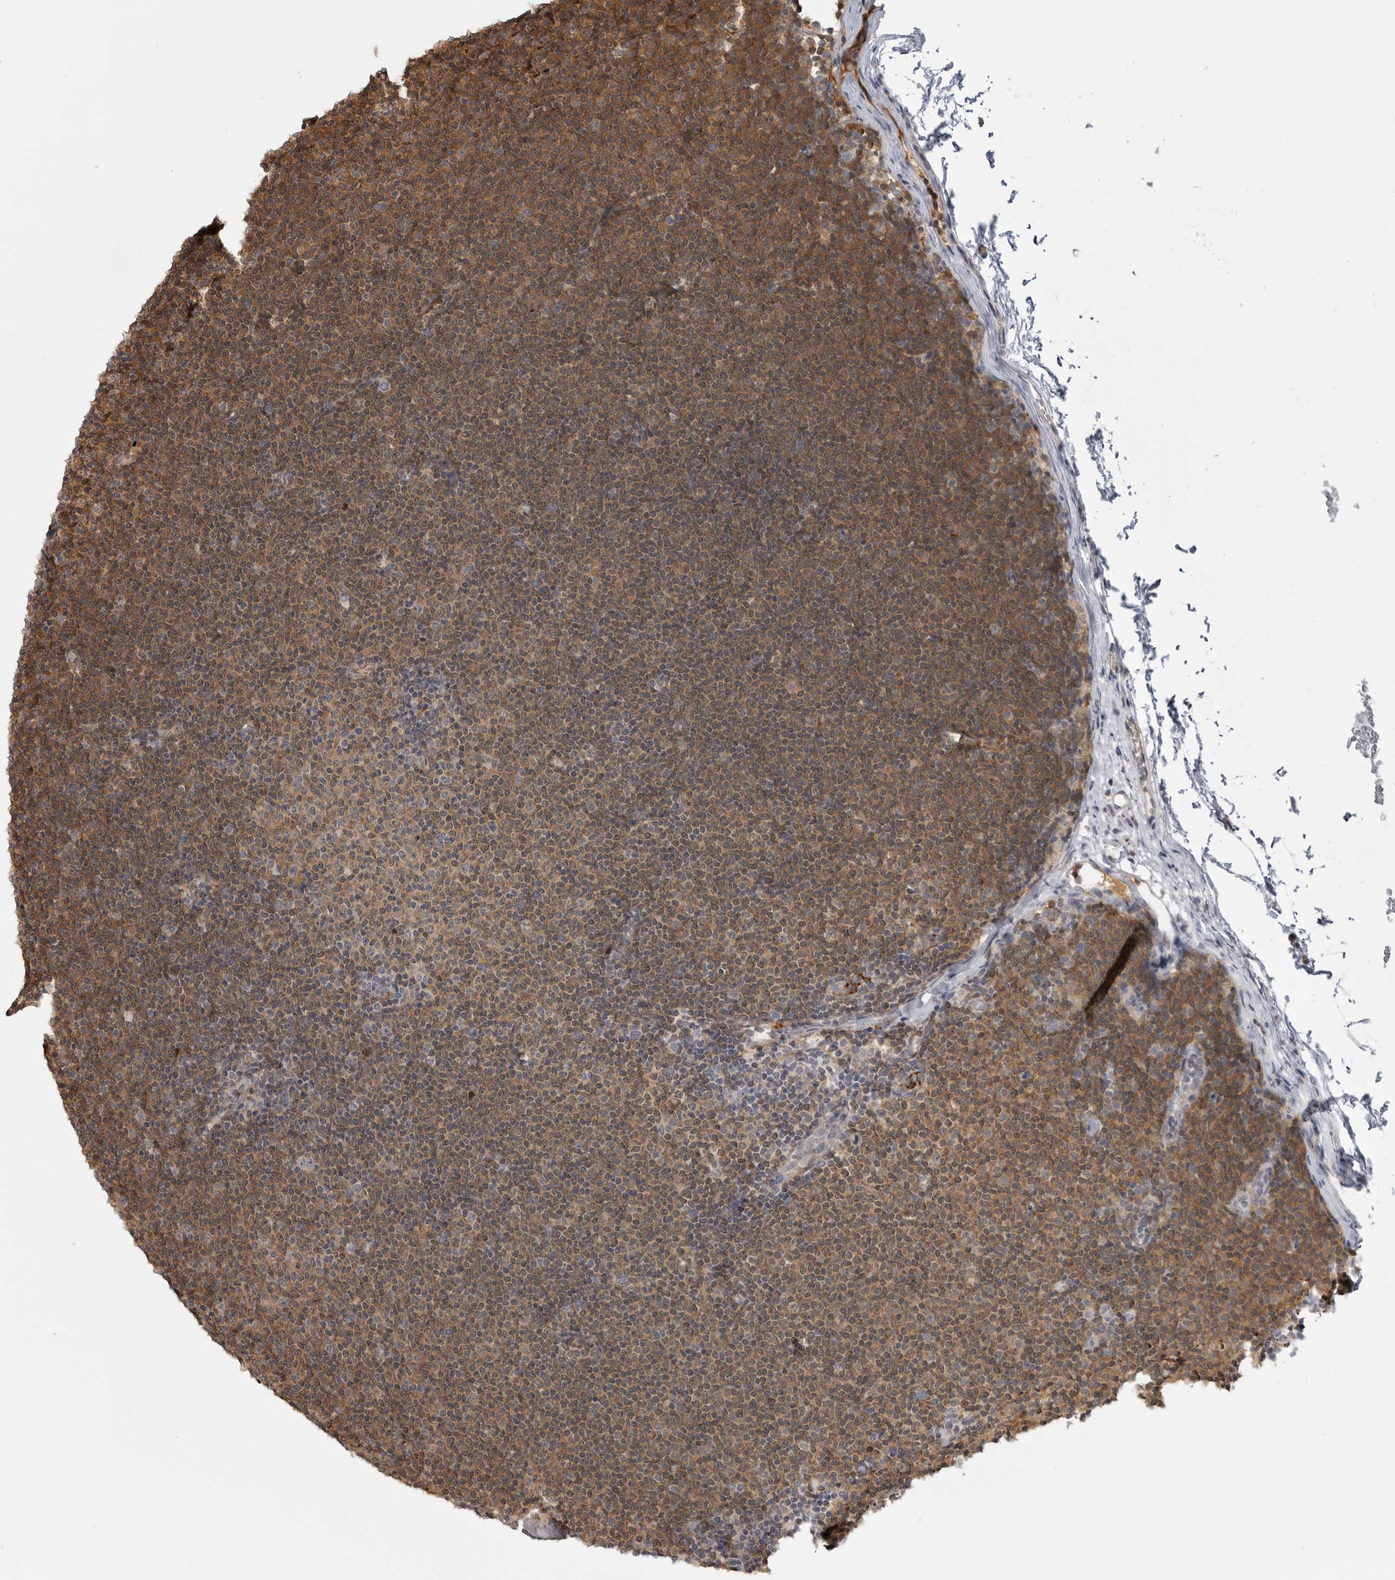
{"staining": {"intensity": "moderate", "quantity": ">75%", "location": "cytoplasmic/membranous"}, "tissue": "lymphoma", "cell_type": "Tumor cells", "image_type": "cancer", "snomed": [{"axis": "morphology", "description": "Malignant lymphoma, non-Hodgkin's type, Low grade"}, {"axis": "topography", "description": "Lymph node"}], "caption": "Moderate cytoplasmic/membranous protein staining is seen in about >75% of tumor cells in lymphoma.", "gene": "PLEKHF2", "patient": {"sex": "female", "age": 53}}